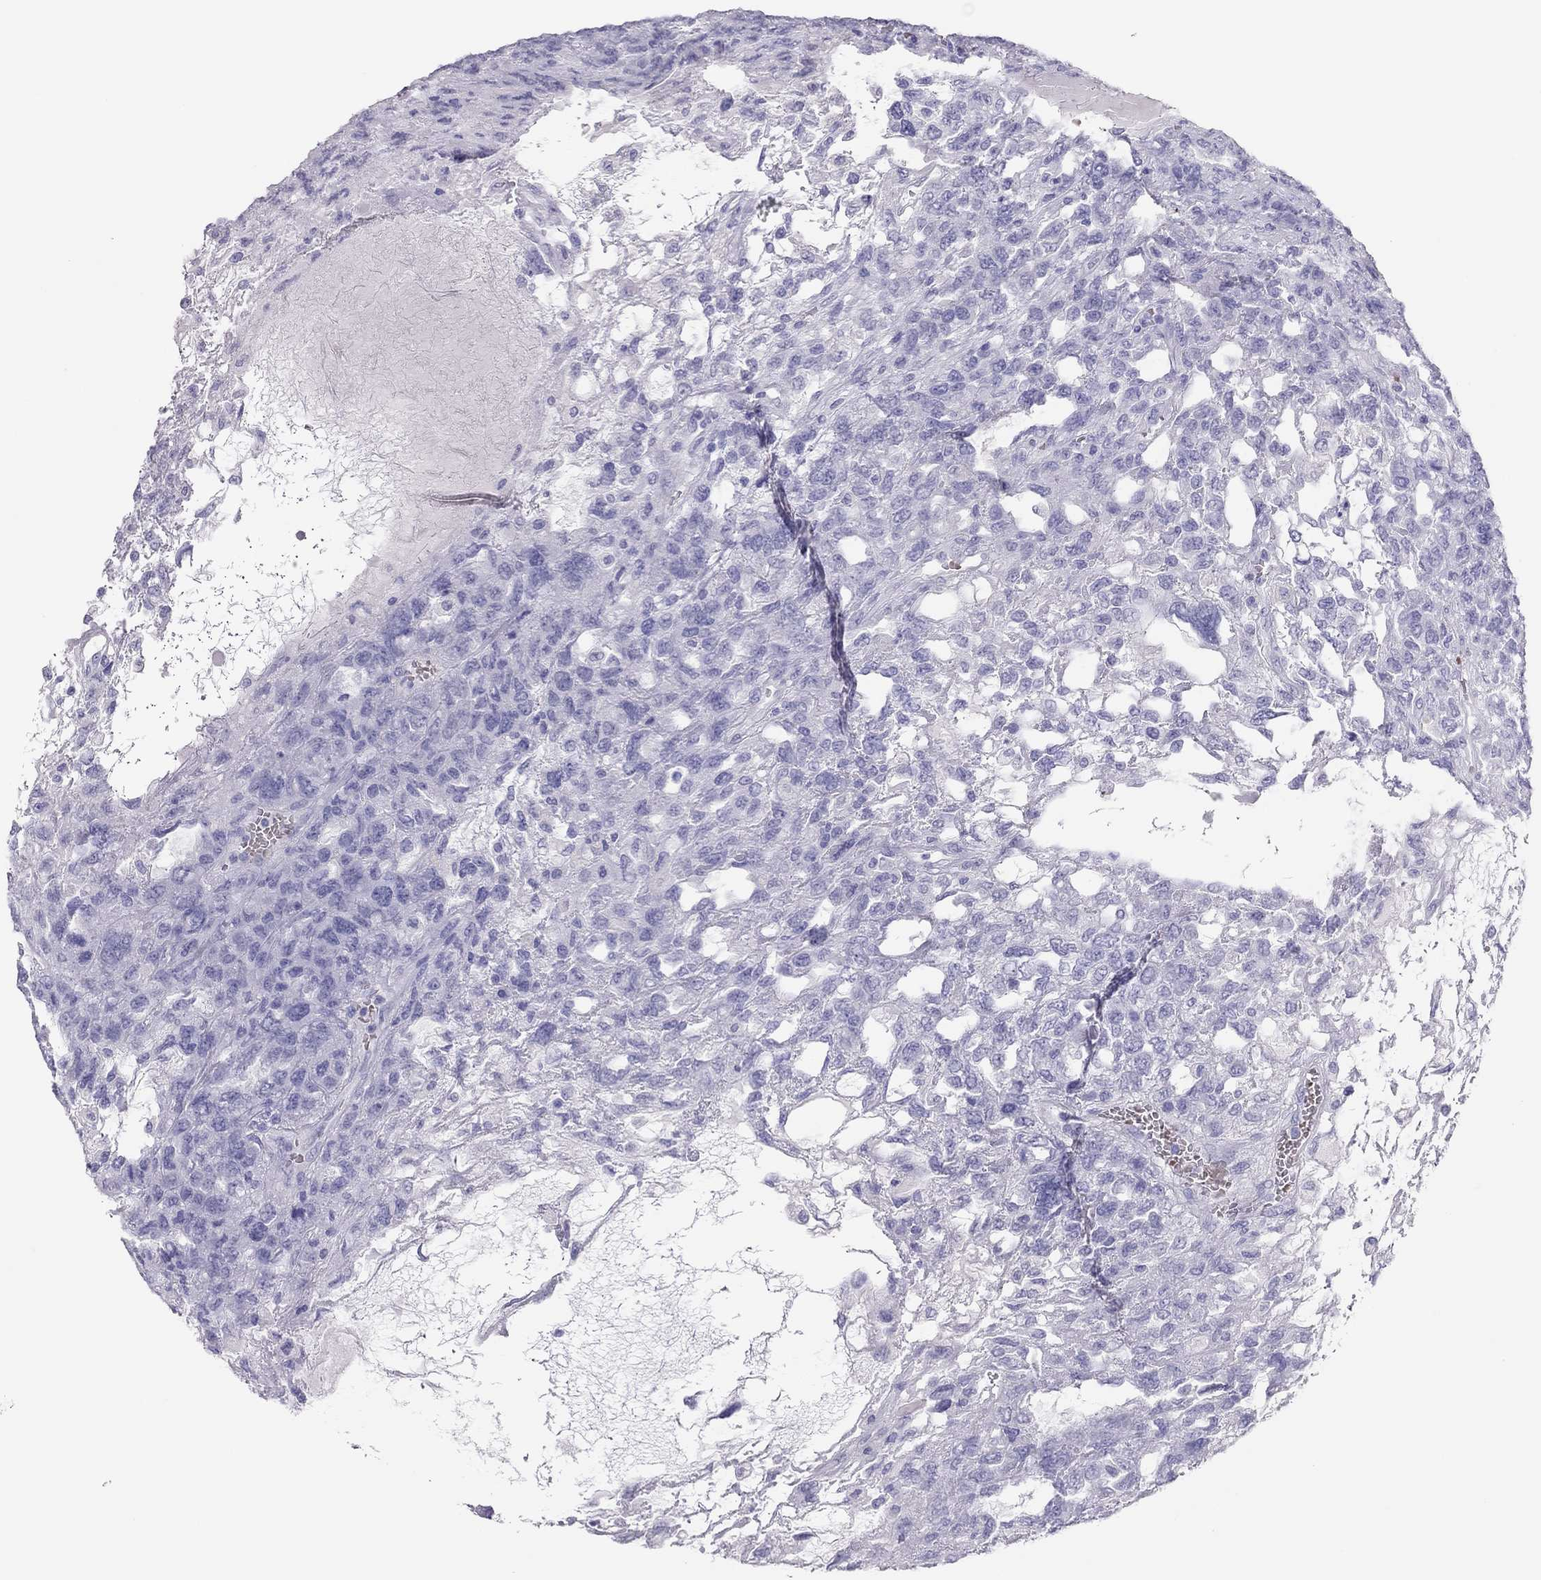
{"staining": {"intensity": "negative", "quantity": "none", "location": "none"}, "tissue": "testis cancer", "cell_type": "Tumor cells", "image_type": "cancer", "snomed": [{"axis": "morphology", "description": "Seminoma, NOS"}, {"axis": "topography", "description": "Testis"}], "caption": "The photomicrograph displays no significant staining in tumor cells of seminoma (testis).", "gene": "TSHB", "patient": {"sex": "male", "age": 52}}